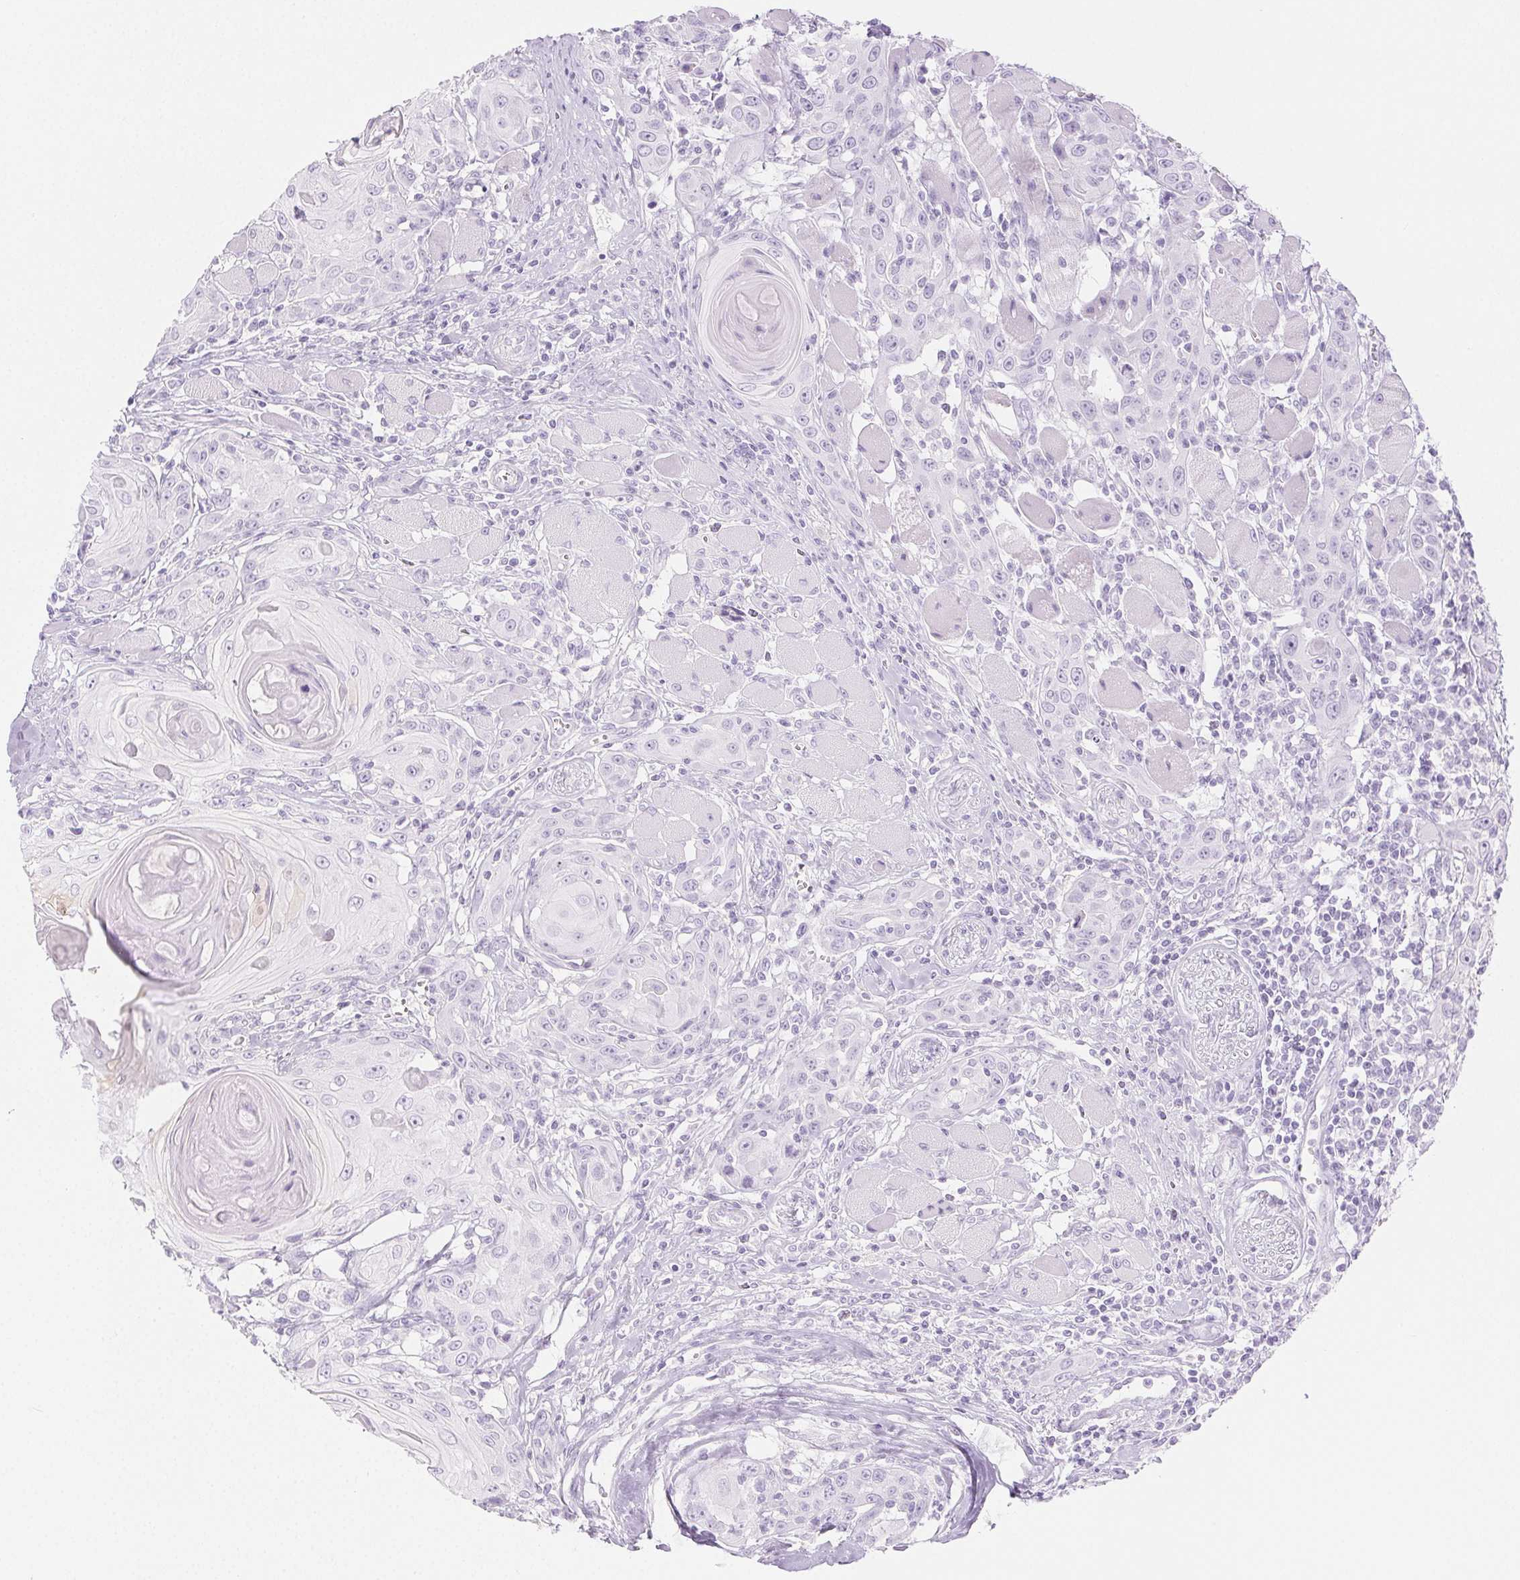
{"staining": {"intensity": "negative", "quantity": "none", "location": "none"}, "tissue": "head and neck cancer", "cell_type": "Tumor cells", "image_type": "cancer", "snomed": [{"axis": "morphology", "description": "Squamous cell carcinoma, NOS"}, {"axis": "topography", "description": "Head-Neck"}], "caption": "A high-resolution photomicrograph shows immunohistochemistry staining of head and neck cancer, which demonstrates no significant expression in tumor cells.", "gene": "SPRR3", "patient": {"sex": "female", "age": 80}}